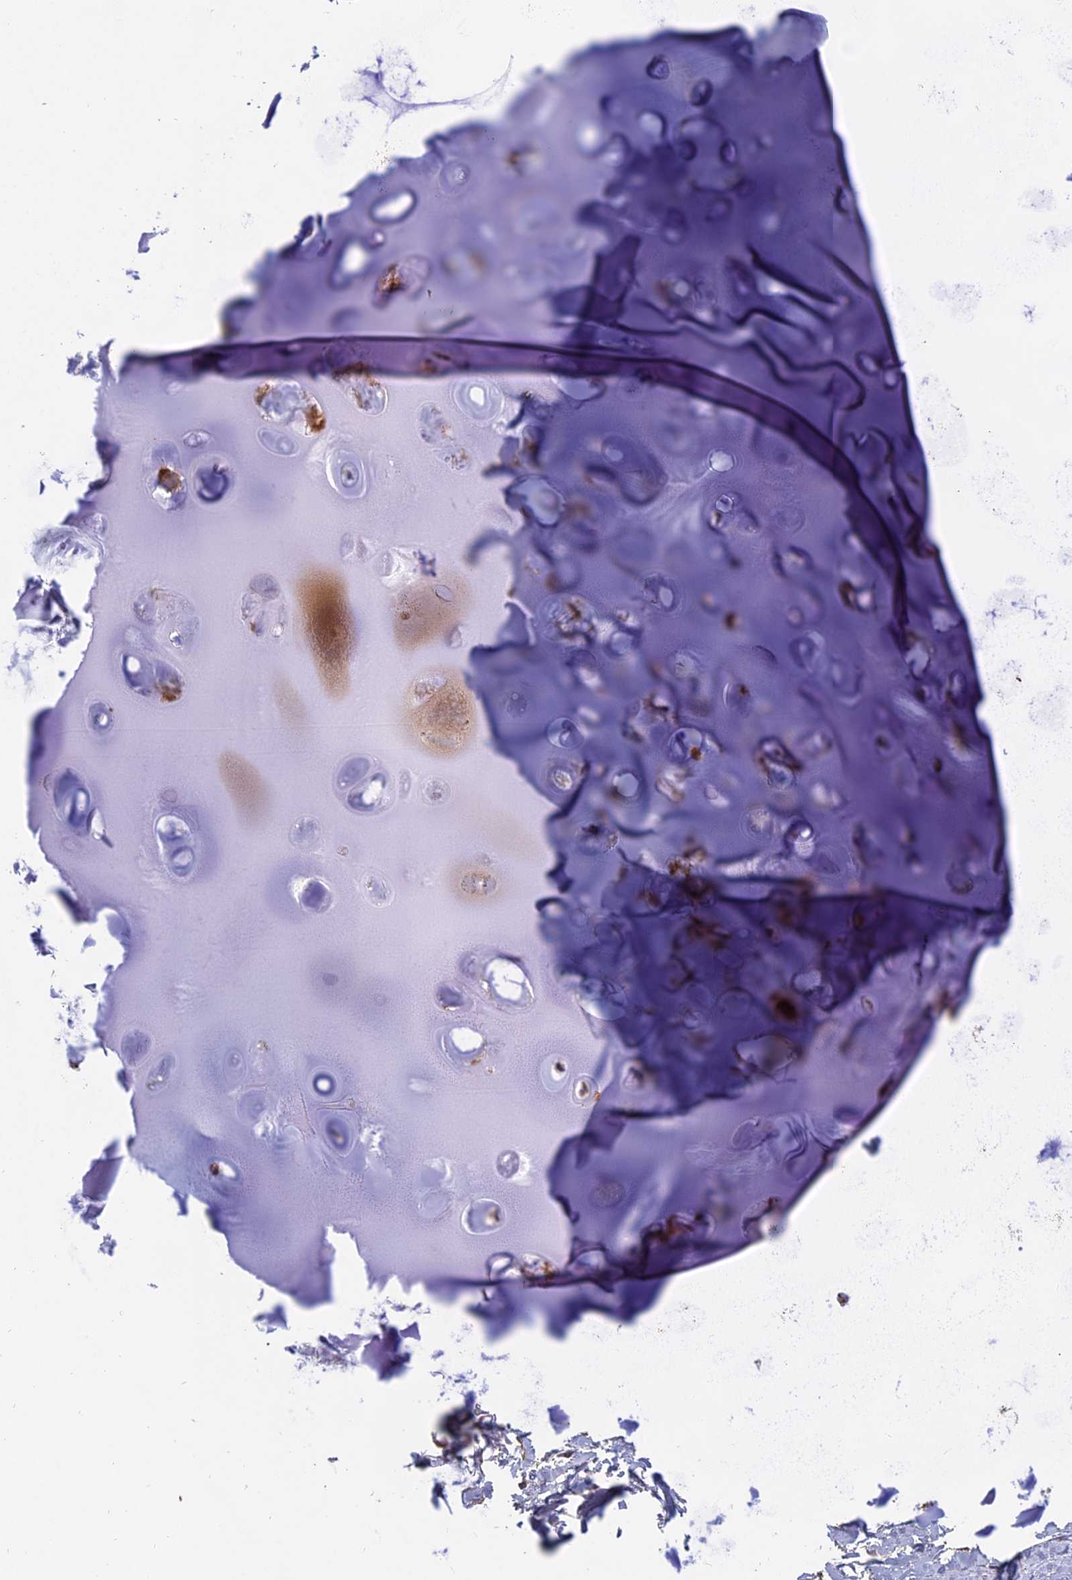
{"staining": {"intensity": "moderate", "quantity": "25%-75%", "location": "cytoplasmic/membranous"}, "tissue": "adipose tissue", "cell_type": "Adipocytes", "image_type": "normal", "snomed": [{"axis": "morphology", "description": "Normal tissue, NOS"}, {"axis": "topography", "description": "Bronchus"}], "caption": "Adipocytes demonstrate medium levels of moderate cytoplasmic/membranous positivity in approximately 25%-75% of cells in benign adipose tissue.", "gene": "TRAPPC2L", "patient": {"sex": "male", "age": 66}}